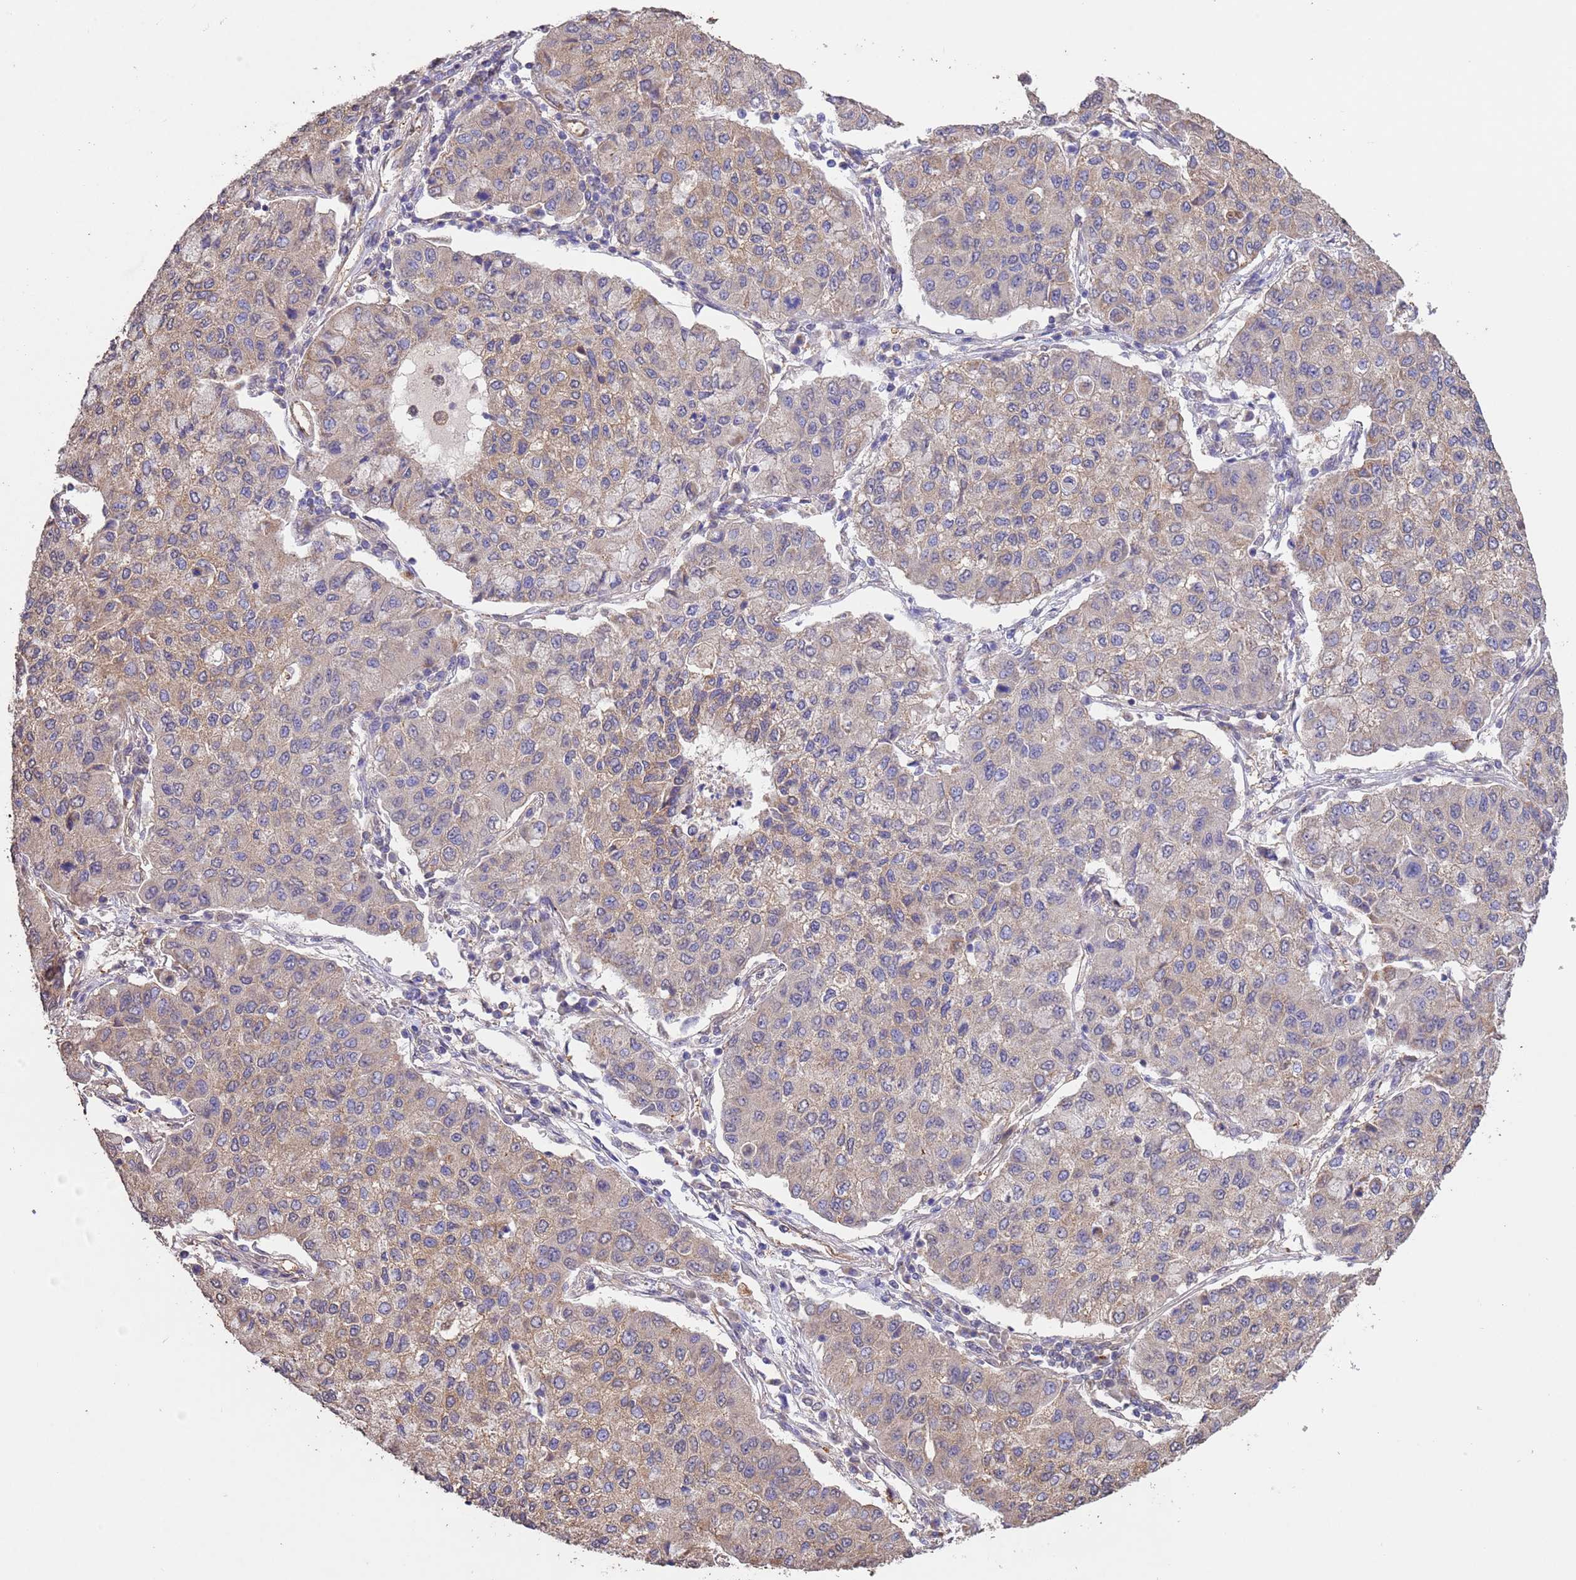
{"staining": {"intensity": "weak", "quantity": ">75%", "location": "cytoplasmic/membranous"}, "tissue": "lung cancer", "cell_type": "Tumor cells", "image_type": "cancer", "snomed": [{"axis": "morphology", "description": "Squamous cell carcinoma, NOS"}, {"axis": "topography", "description": "Lung"}], "caption": "IHC image of neoplastic tissue: human lung cancer (squamous cell carcinoma) stained using IHC shows low levels of weak protein expression localized specifically in the cytoplasmic/membranous of tumor cells, appearing as a cytoplasmic/membranous brown color.", "gene": "NPHP1", "patient": {"sex": "male", "age": 74}}